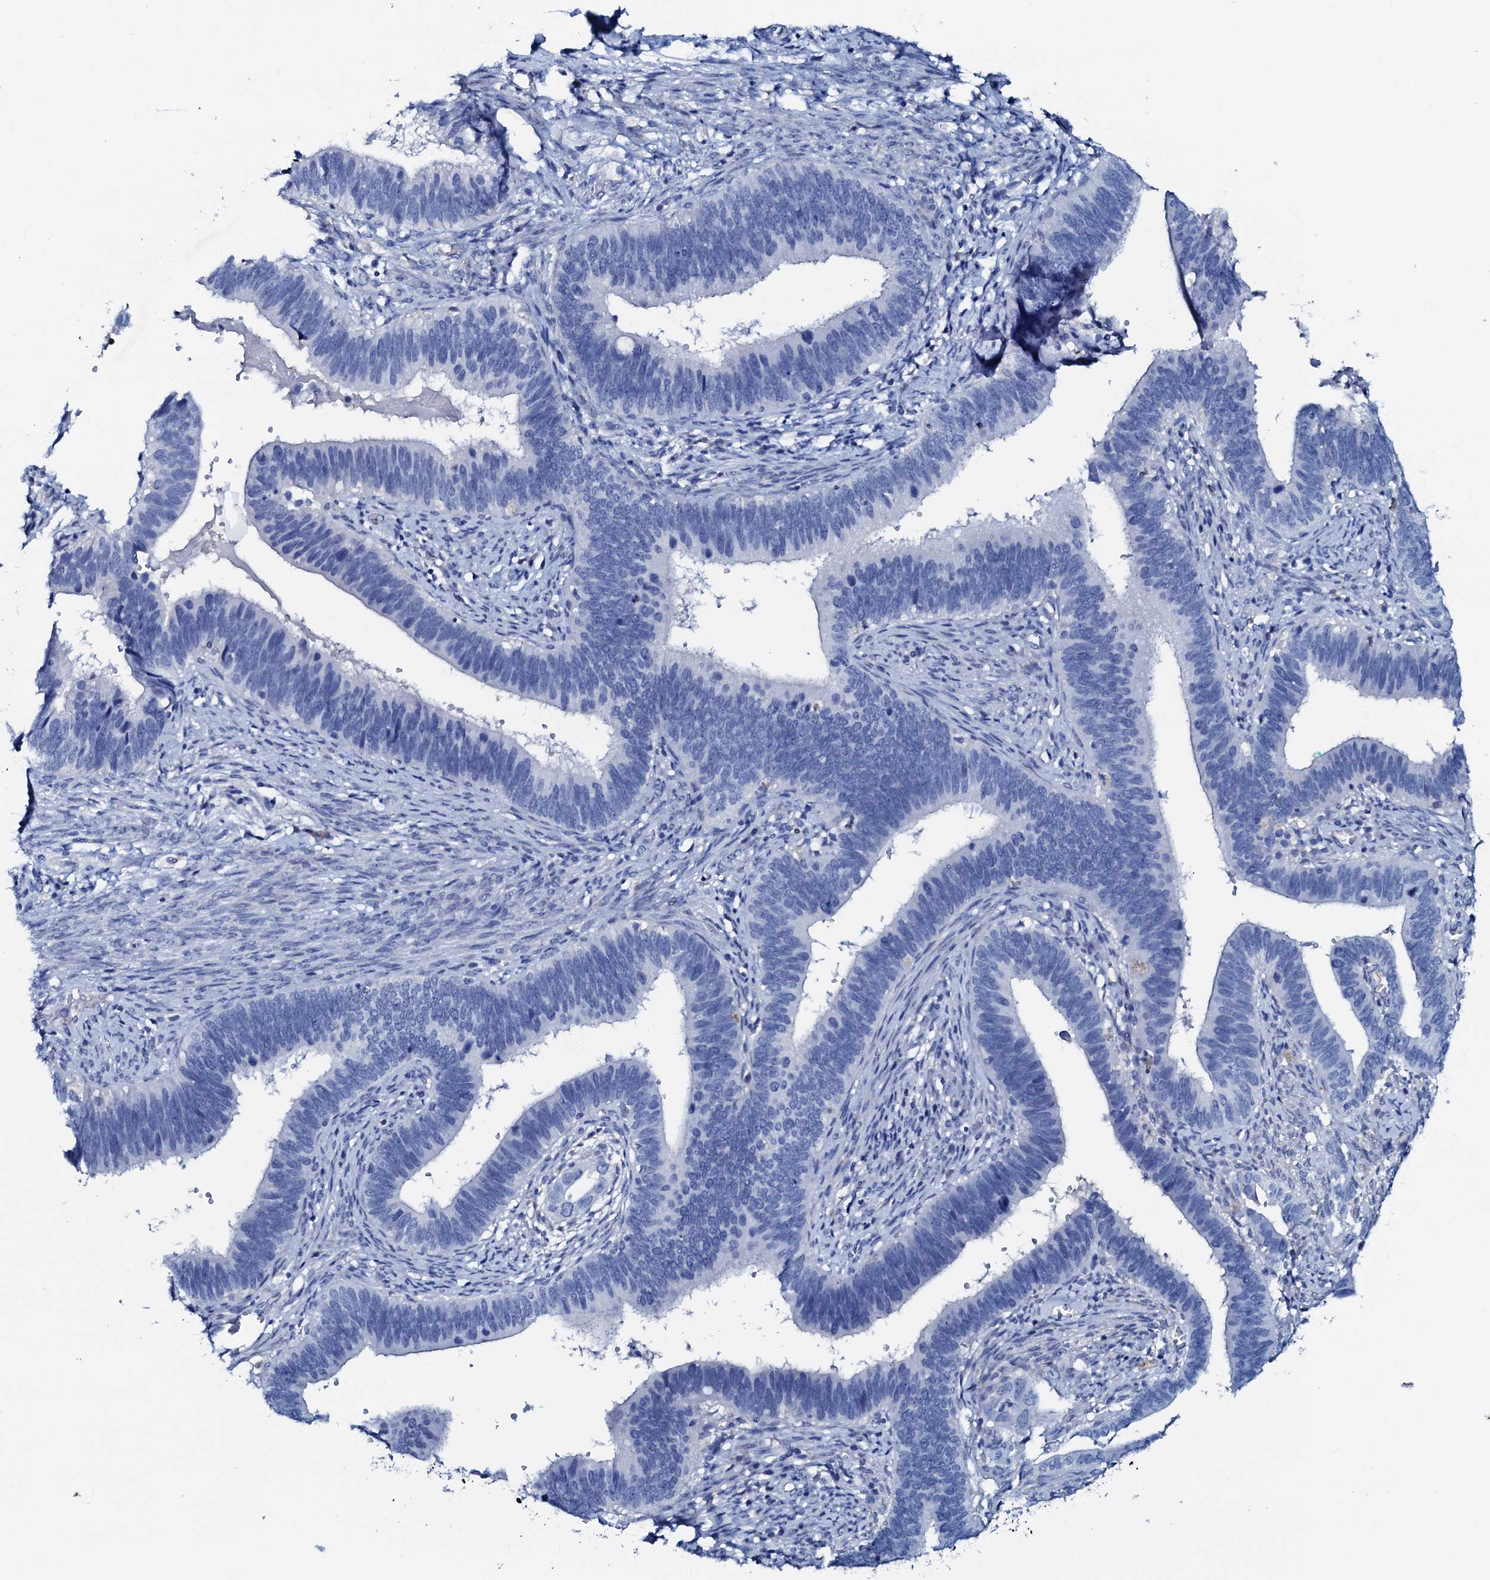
{"staining": {"intensity": "negative", "quantity": "none", "location": "none"}, "tissue": "cervical cancer", "cell_type": "Tumor cells", "image_type": "cancer", "snomed": [{"axis": "morphology", "description": "Adenocarcinoma, NOS"}, {"axis": "topography", "description": "Cervix"}], "caption": "DAB immunohistochemical staining of human adenocarcinoma (cervical) exhibits no significant positivity in tumor cells. Nuclei are stained in blue.", "gene": "AMER2", "patient": {"sex": "female", "age": 42}}